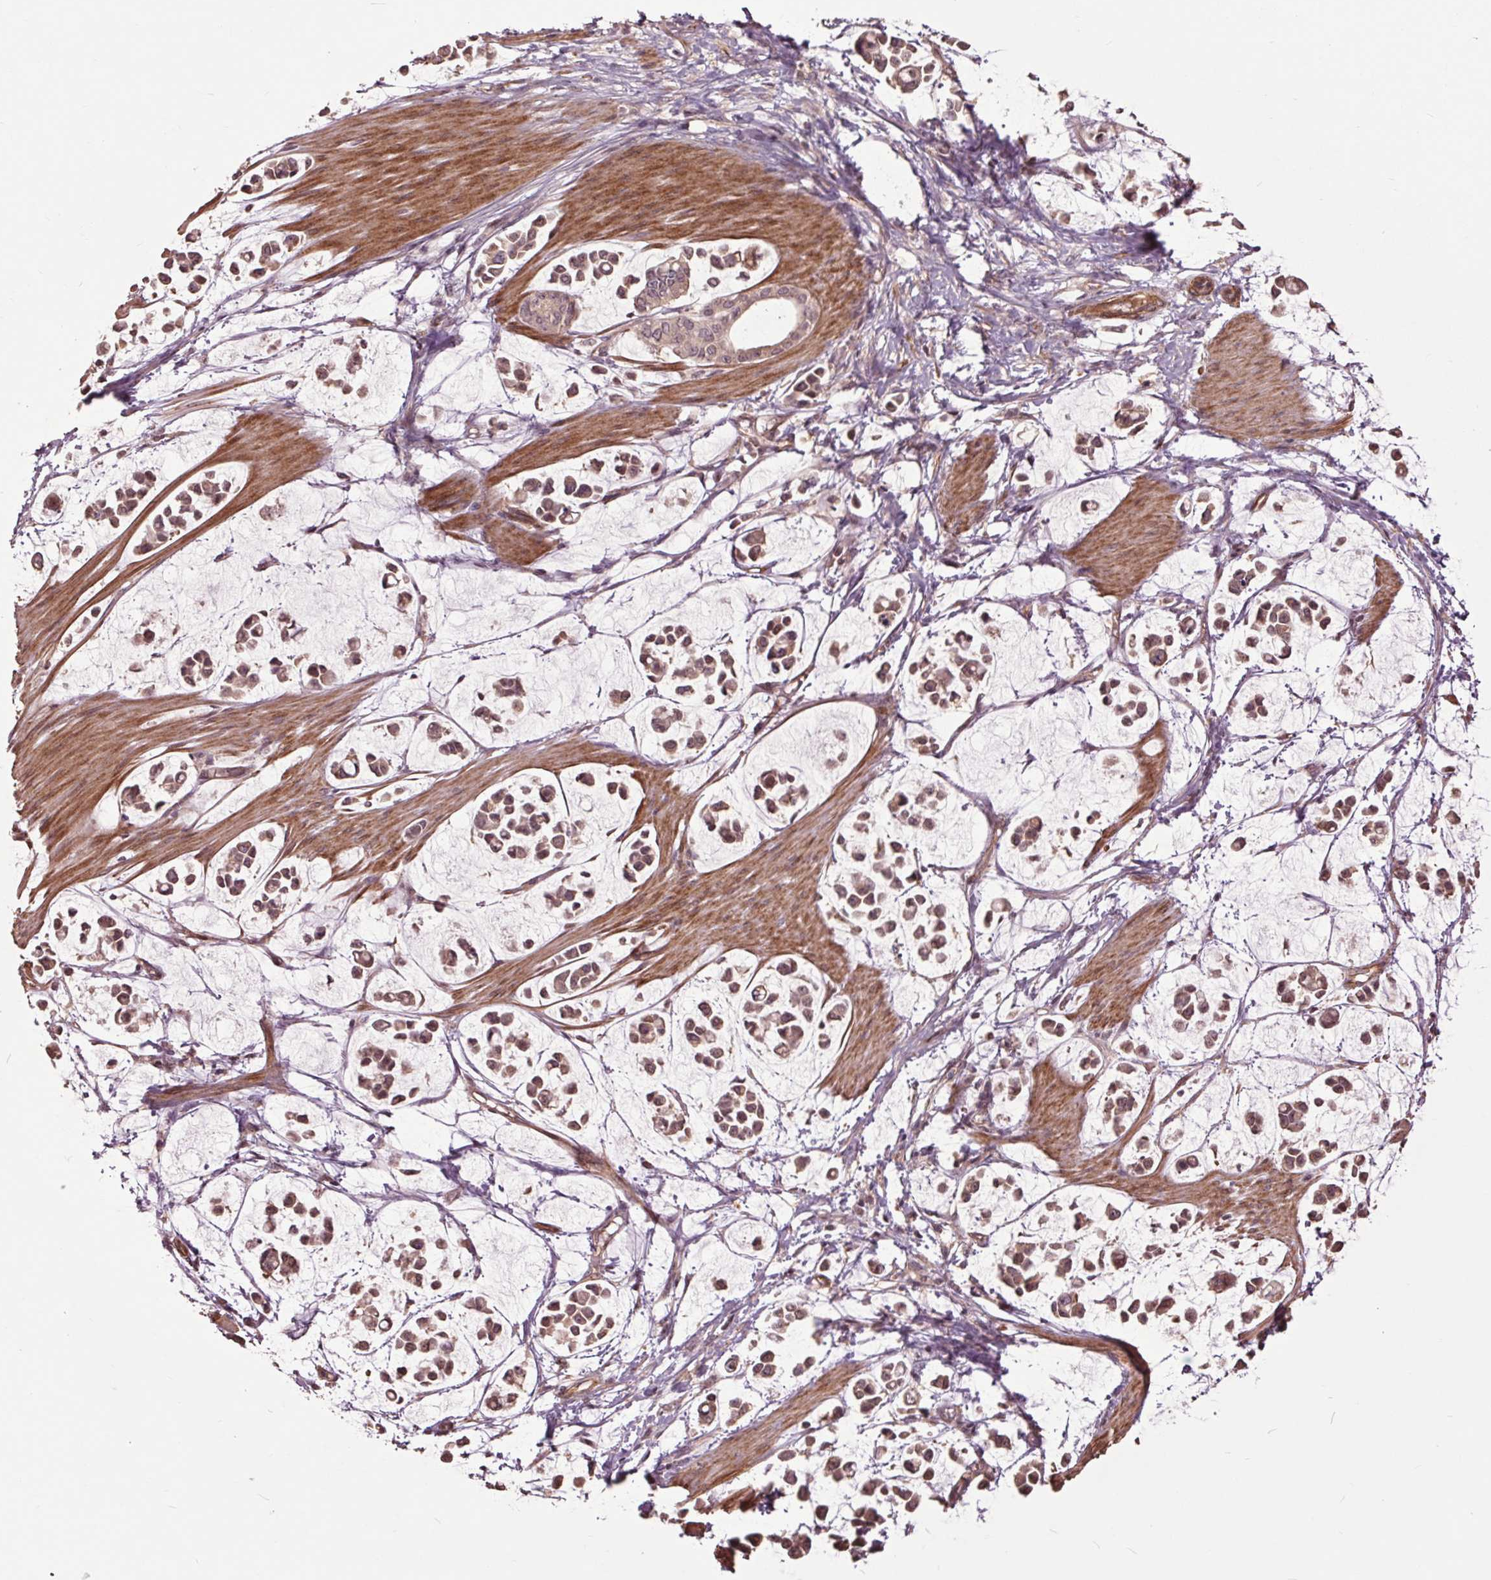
{"staining": {"intensity": "weak", "quantity": ">75%", "location": "cytoplasmic/membranous,nuclear"}, "tissue": "stomach cancer", "cell_type": "Tumor cells", "image_type": "cancer", "snomed": [{"axis": "morphology", "description": "Adenocarcinoma, NOS"}, {"axis": "topography", "description": "Stomach"}], "caption": "An image of human stomach cancer stained for a protein reveals weak cytoplasmic/membranous and nuclear brown staining in tumor cells.", "gene": "CEP95", "patient": {"sex": "male", "age": 82}}